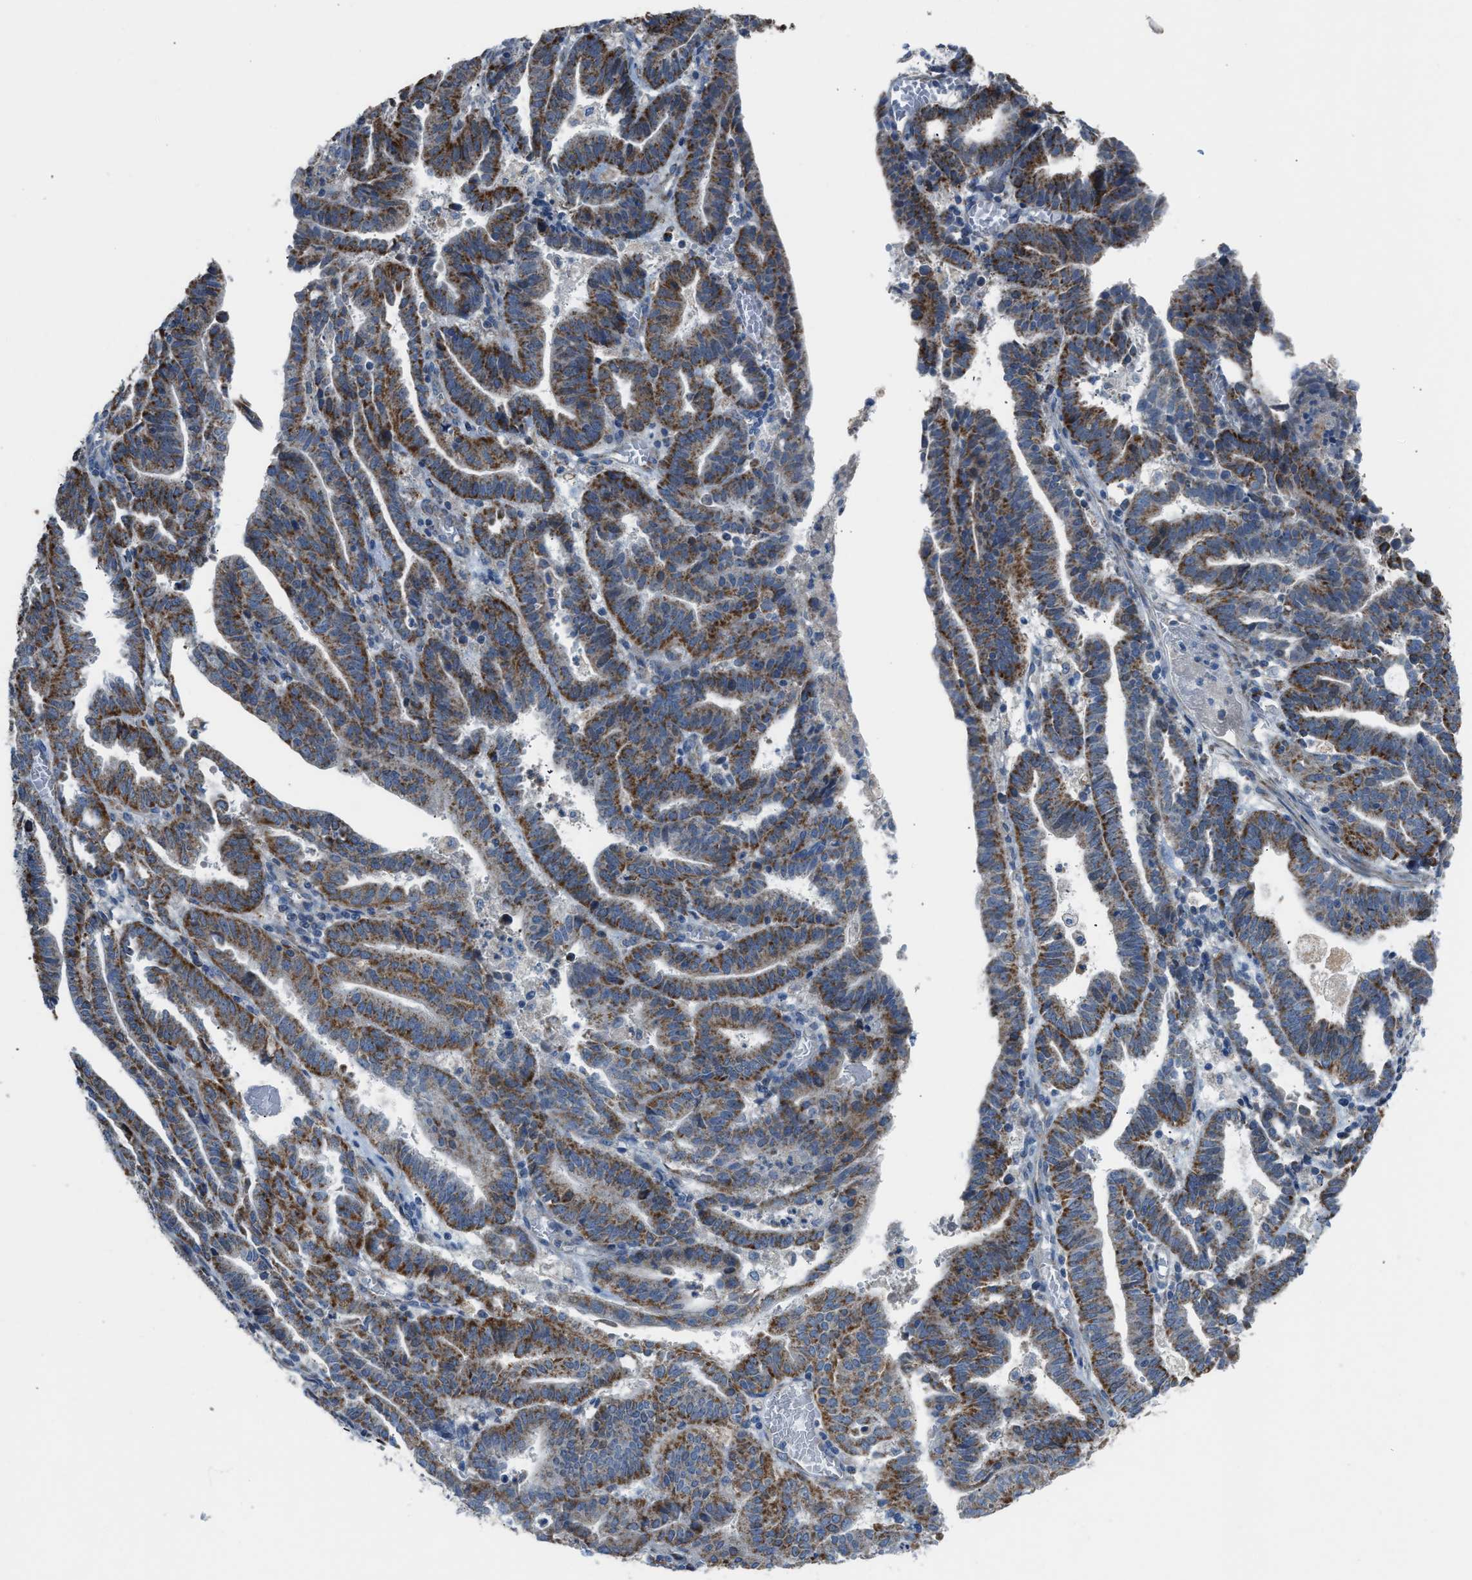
{"staining": {"intensity": "moderate", "quantity": ">75%", "location": "cytoplasmic/membranous"}, "tissue": "endometrial cancer", "cell_type": "Tumor cells", "image_type": "cancer", "snomed": [{"axis": "morphology", "description": "Adenocarcinoma, NOS"}, {"axis": "topography", "description": "Uterus"}], "caption": "Immunohistochemistry (IHC) image of neoplastic tissue: human endometrial adenocarcinoma stained using IHC displays medium levels of moderate protein expression localized specifically in the cytoplasmic/membranous of tumor cells, appearing as a cytoplasmic/membranous brown color.", "gene": "SMIM20", "patient": {"sex": "female", "age": 83}}